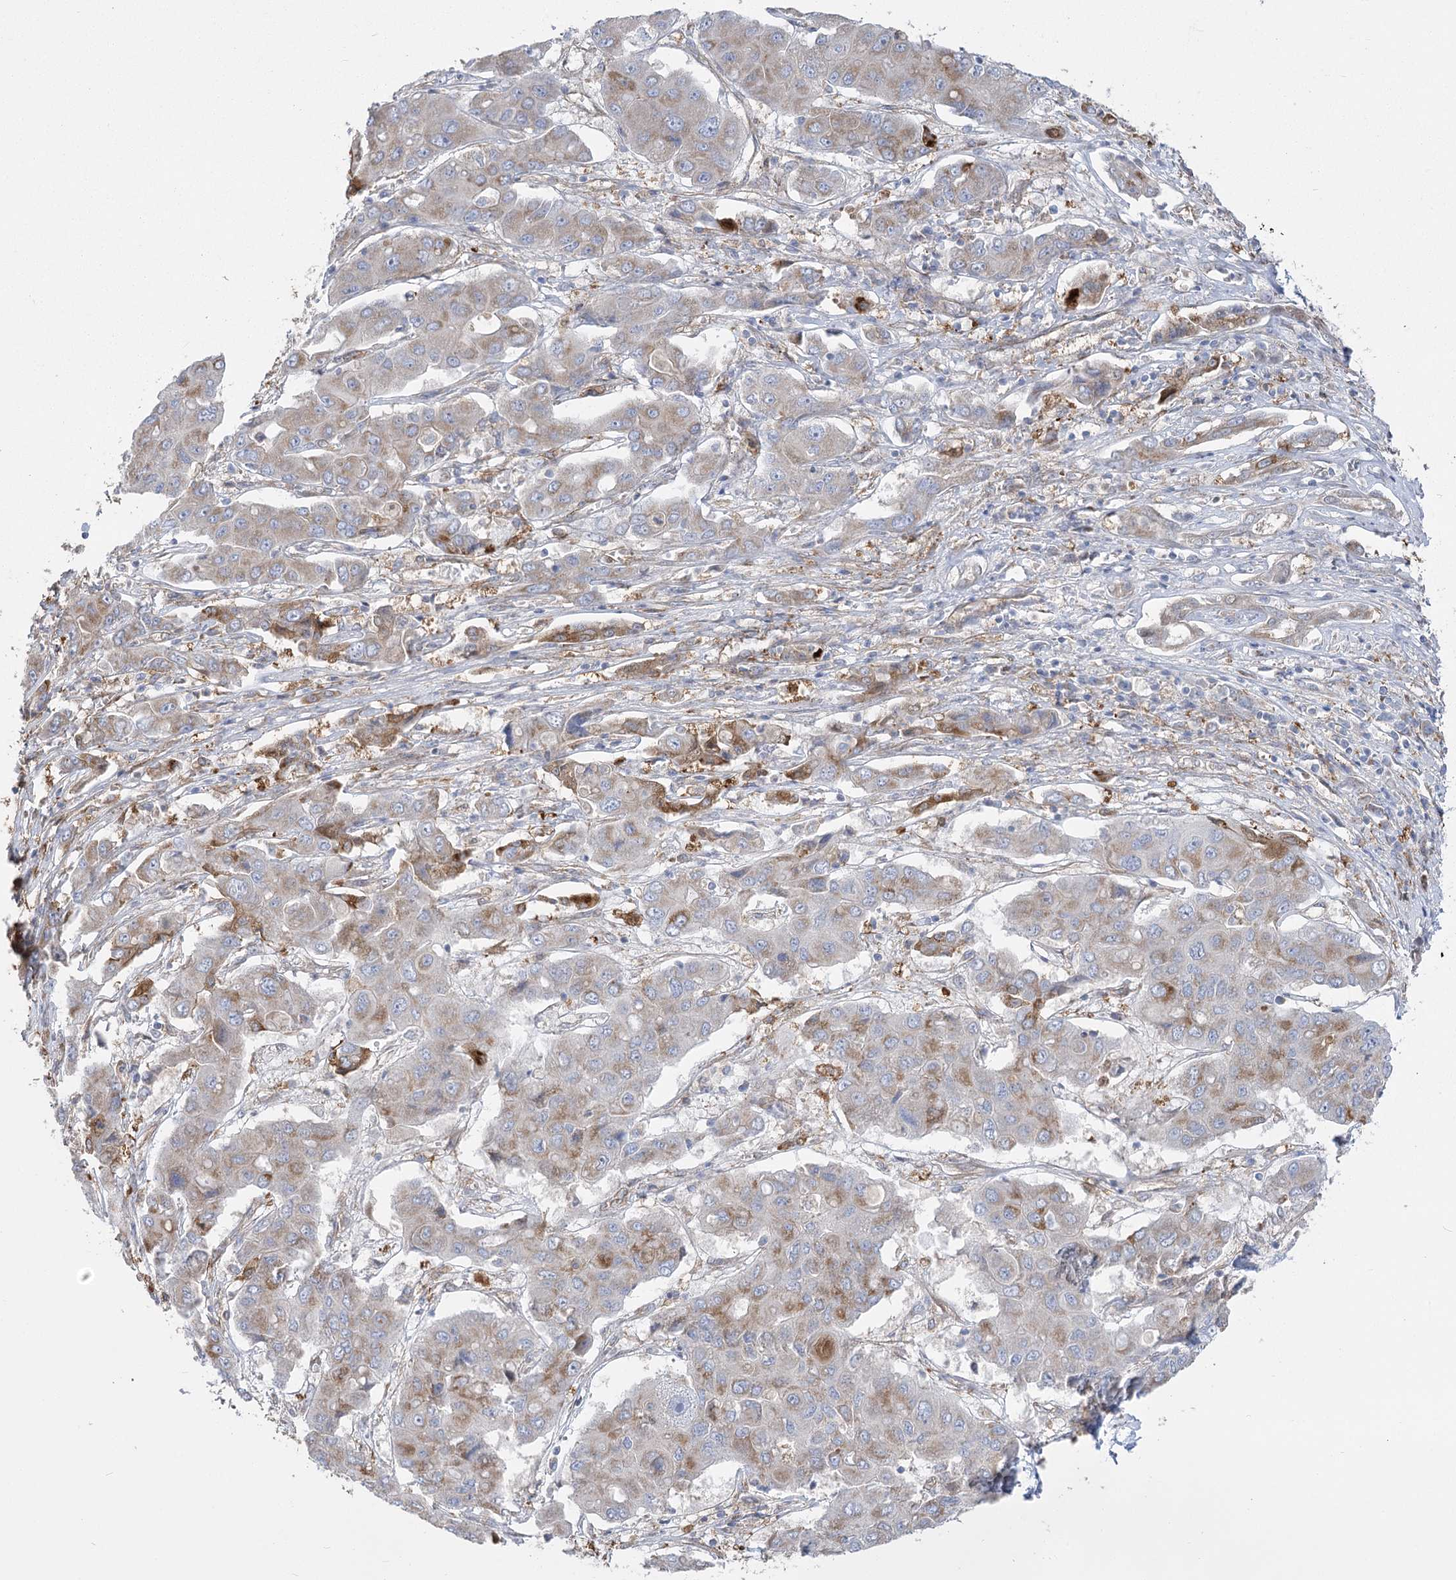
{"staining": {"intensity": "moderate", "quantity": "25%-75%", "location": "cytoplasmic/membranous"}, "tissue": "liver cancer", "cell_type": "Tumor cells", "image_type": "cancer", "snomed": [{"axis": "morphology", "description": "Cholangiocarcinoma"}, {"axis": "topography", "description": "Liver"}], "caption": "Protein expression analysis of human cholangiocarcinoma (liver) reveals moderate cytoplasmic/membranous expression in about 25%-75% of tumor cells.", "gene": "RMDN2", "patient": {"sex": "male", "age": 67}}